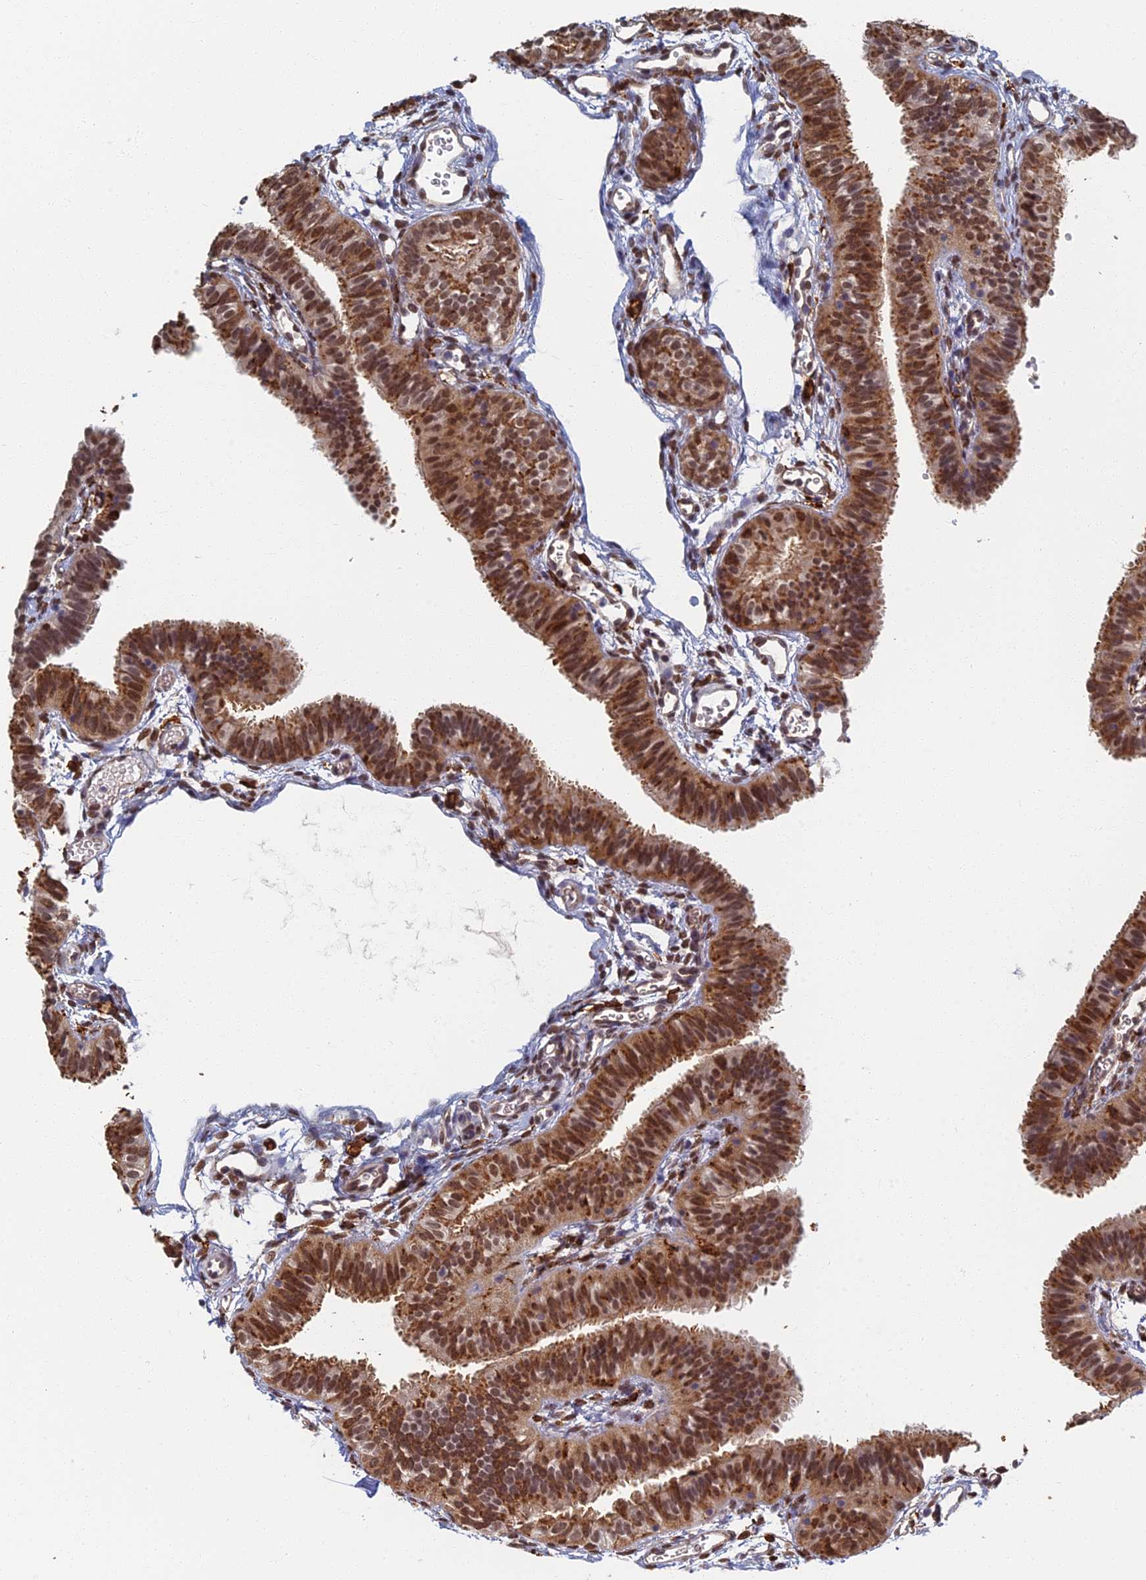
{"staining": {"intensity": "moderate", "quantity": "25%-75%", "location": "cytoplasmic/membranous,nuclear"}, "tissue": "fallopian tube", "cell_type": "Glandular cells", "image_type": "normal", "snomed": [{"axis": "morphology", "description": "Normal tissue, NOS"}, {"axis": "topography", "description": "Fallopian tube"}], "caption": "IHC (DAB (3,3'-diaminobenzidine)) staining of normal human fallopian tube exhibits moderate cytoplasmic/membranous,nuclear protein staining in approximately 25%-75% of glandular cells.", "gene": "GPATCH1", "patient": {"sex": "female", "age": 35}}